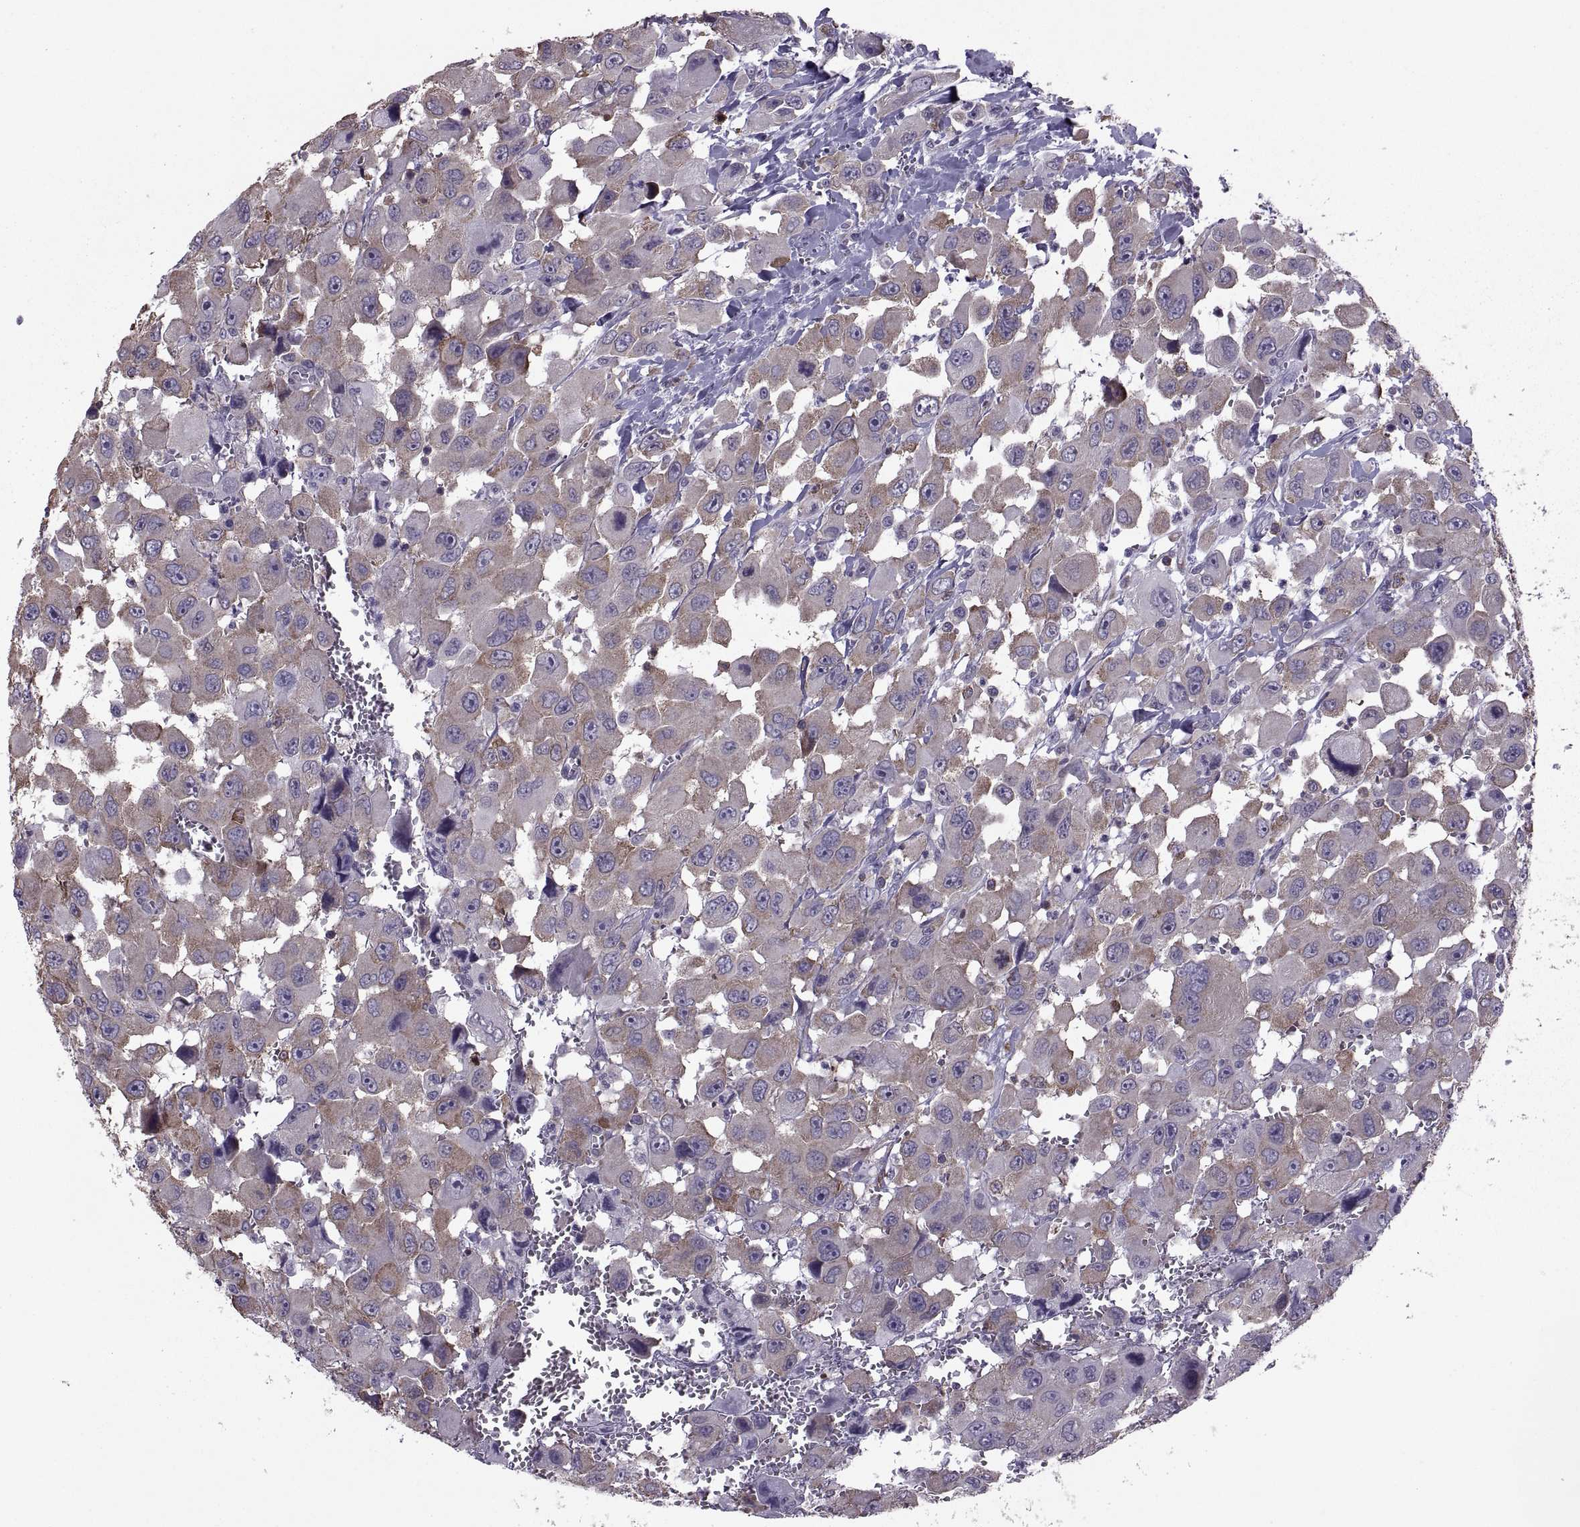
{"staining": {"intensity": "weak", "quantity": ">75%", "location": "cytoplasmic/membranous"}, "tissue": "head and neck cancer", "cell_type": "Tumor cells", "image_type": "cancer", "snomed": [{"axis": "morphology", "description": "Squamous cell carcinoma, NOS"}, {"axis": "morphology", "description": "Squamous cell carcinoma, metastatic, NOS"}, {"axis": "topography", "description": "Oral tissue"}, {"axis": "topography", "description": "Head-Neck"}], "caption": "Immunohistochemistry (IHC) (DAB (3,3'-diaminobenzidine)) staining of metastatic squamous cell carcinoma (head and neck) reveals weak cytoplasmic/membranous protein expression in approximately >75% of tumor cells. (IHC, brightfield microscopy, high magnification).", "gene": "PABPC1", "patient": {"sex": "female", "age": 85}}